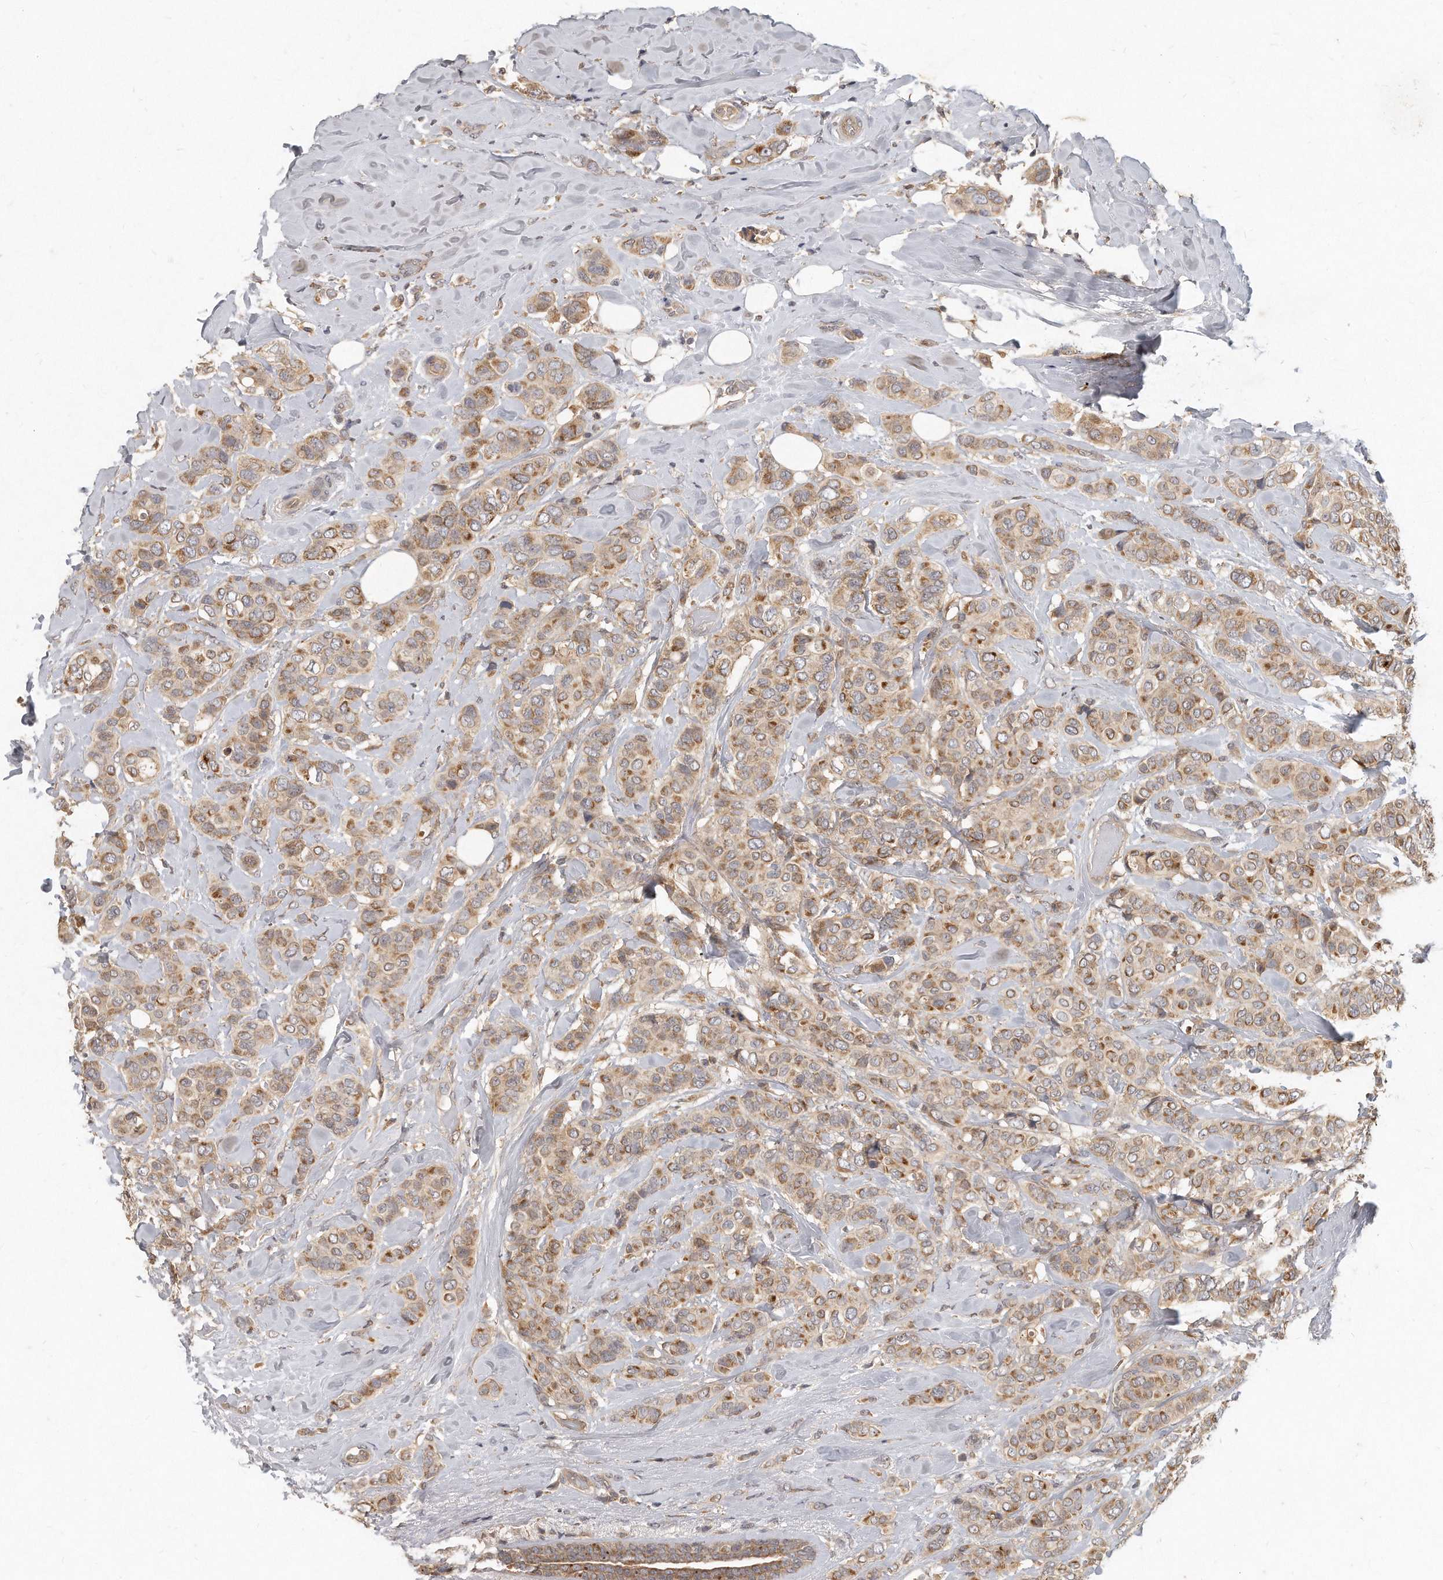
{"staining": {"intensity": "moderate", "quantity": ">75%", "location": "cytoplasmic/membranous"}, "tissue": "breast cancer", "cell_type": "Tumor cells", "image_type": "cancer", "snomed": [{"axis": "morphology", "description": "Lobular carcinoma"}, {"axis": "topography", "description": "Breast"}], "caption": "Approximately >75% of tumor cells in breast lobular carcinoma exhibit moderate cytoplasmic/membranous protein expression as visualized by brown immunohistochemical staining.", "gene": "LGALS8", "patient": {"sex": "female", "age": 51}}